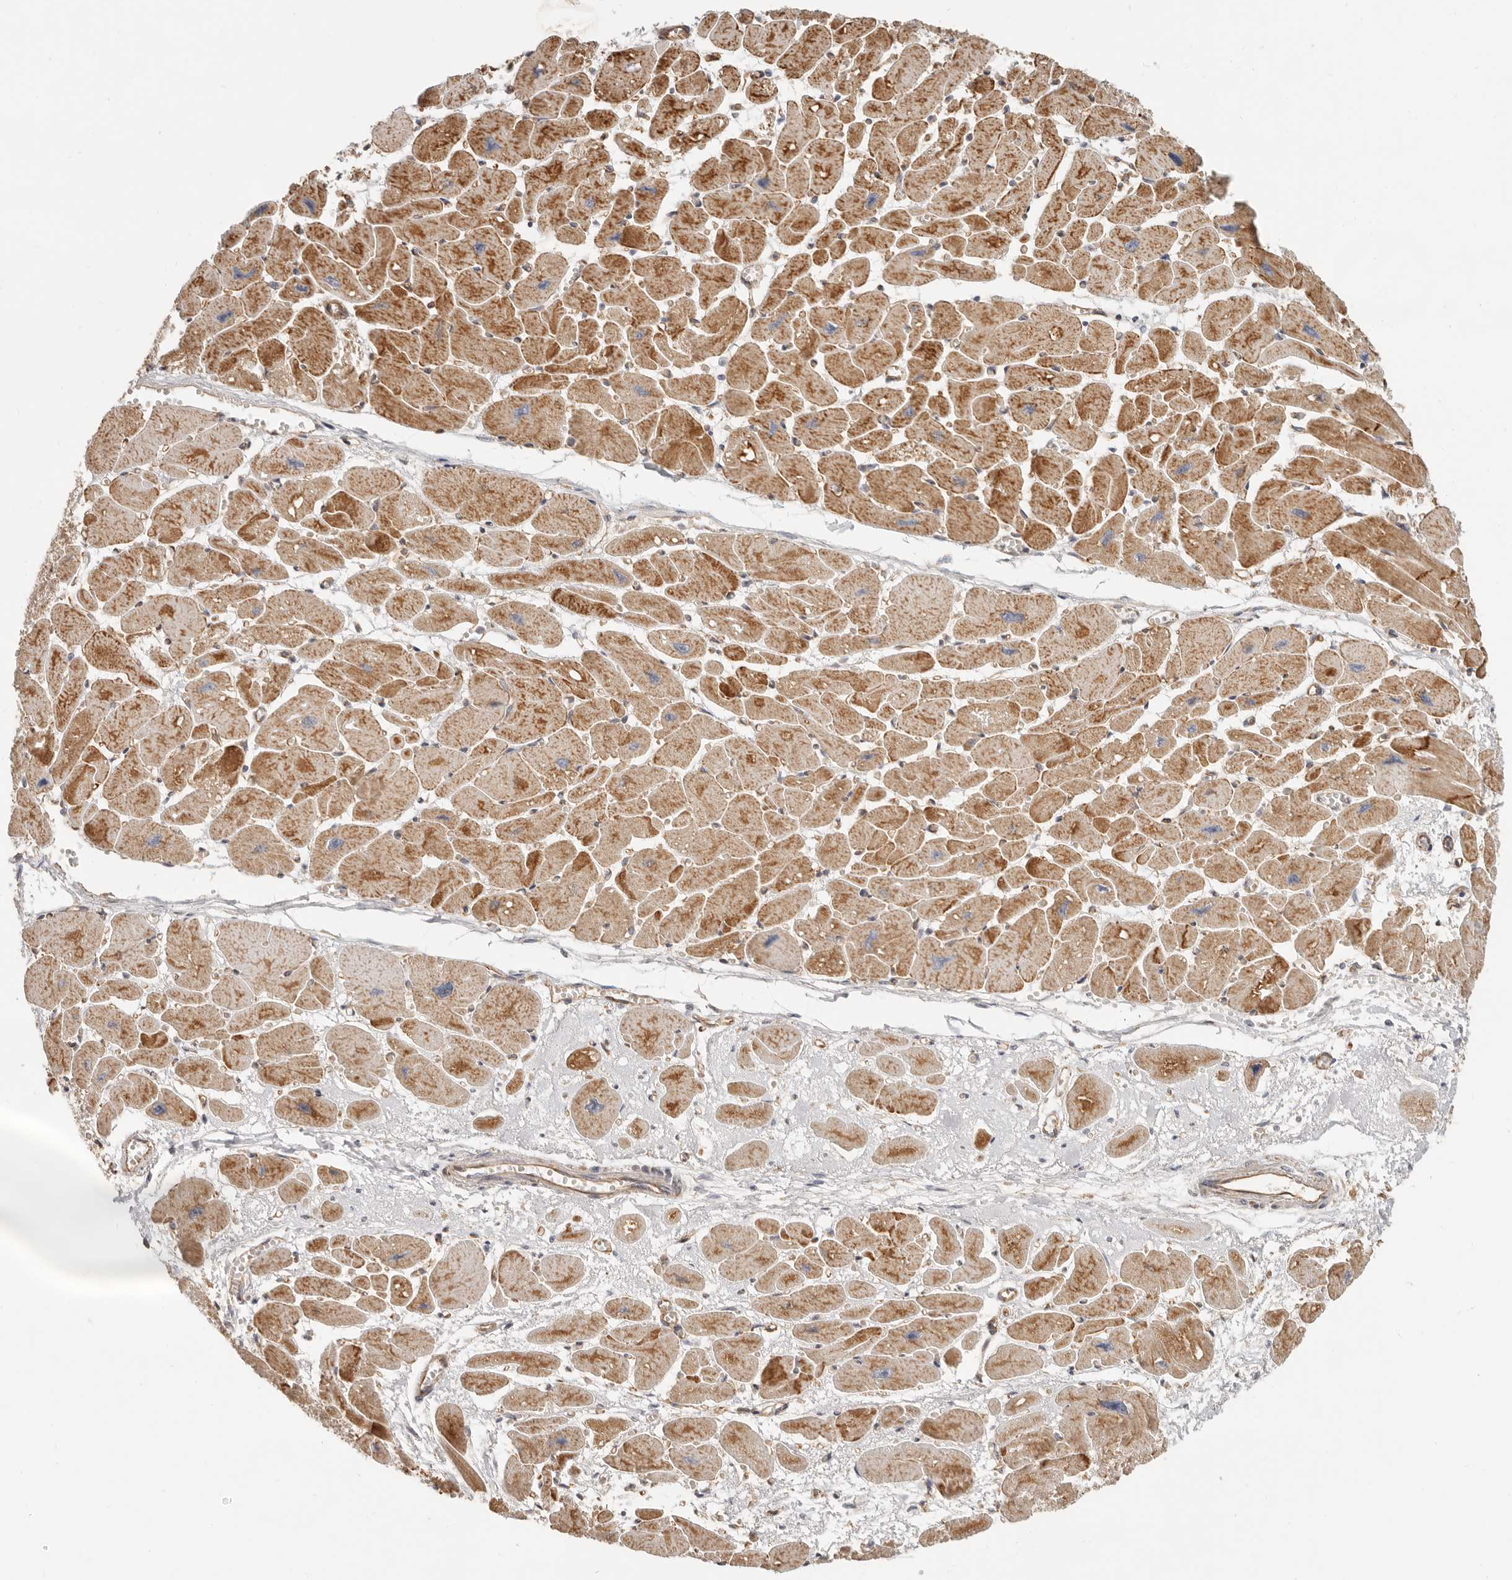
{"staining": {"intensity": "moderate", "quantity": ">75%", "location": "cytoplasmic/membranous"}, "tissue": "heart muscle", "cell_type": "Cardiomyocytes", "image_type": "normal", "snomed": [{"axis": "morphology", "description": "Normal tissue, NOS"}, {"axis": "topography", "description": "Heart"}], "caption": "Immunohistochemical staining of unremarkable human heart muscle demonstrates >75% levels of moderate cytoplasmic/membranous protein positivity in about >75% of cardiomyocytes. The staining was performed using DAB to visualize the protein expression in brown, while the nuclei were stained in blue with hematoxylin (Magnification: 20x).", "gene": "SPRING1", "patient": {"sex": "female", "age": 54}}